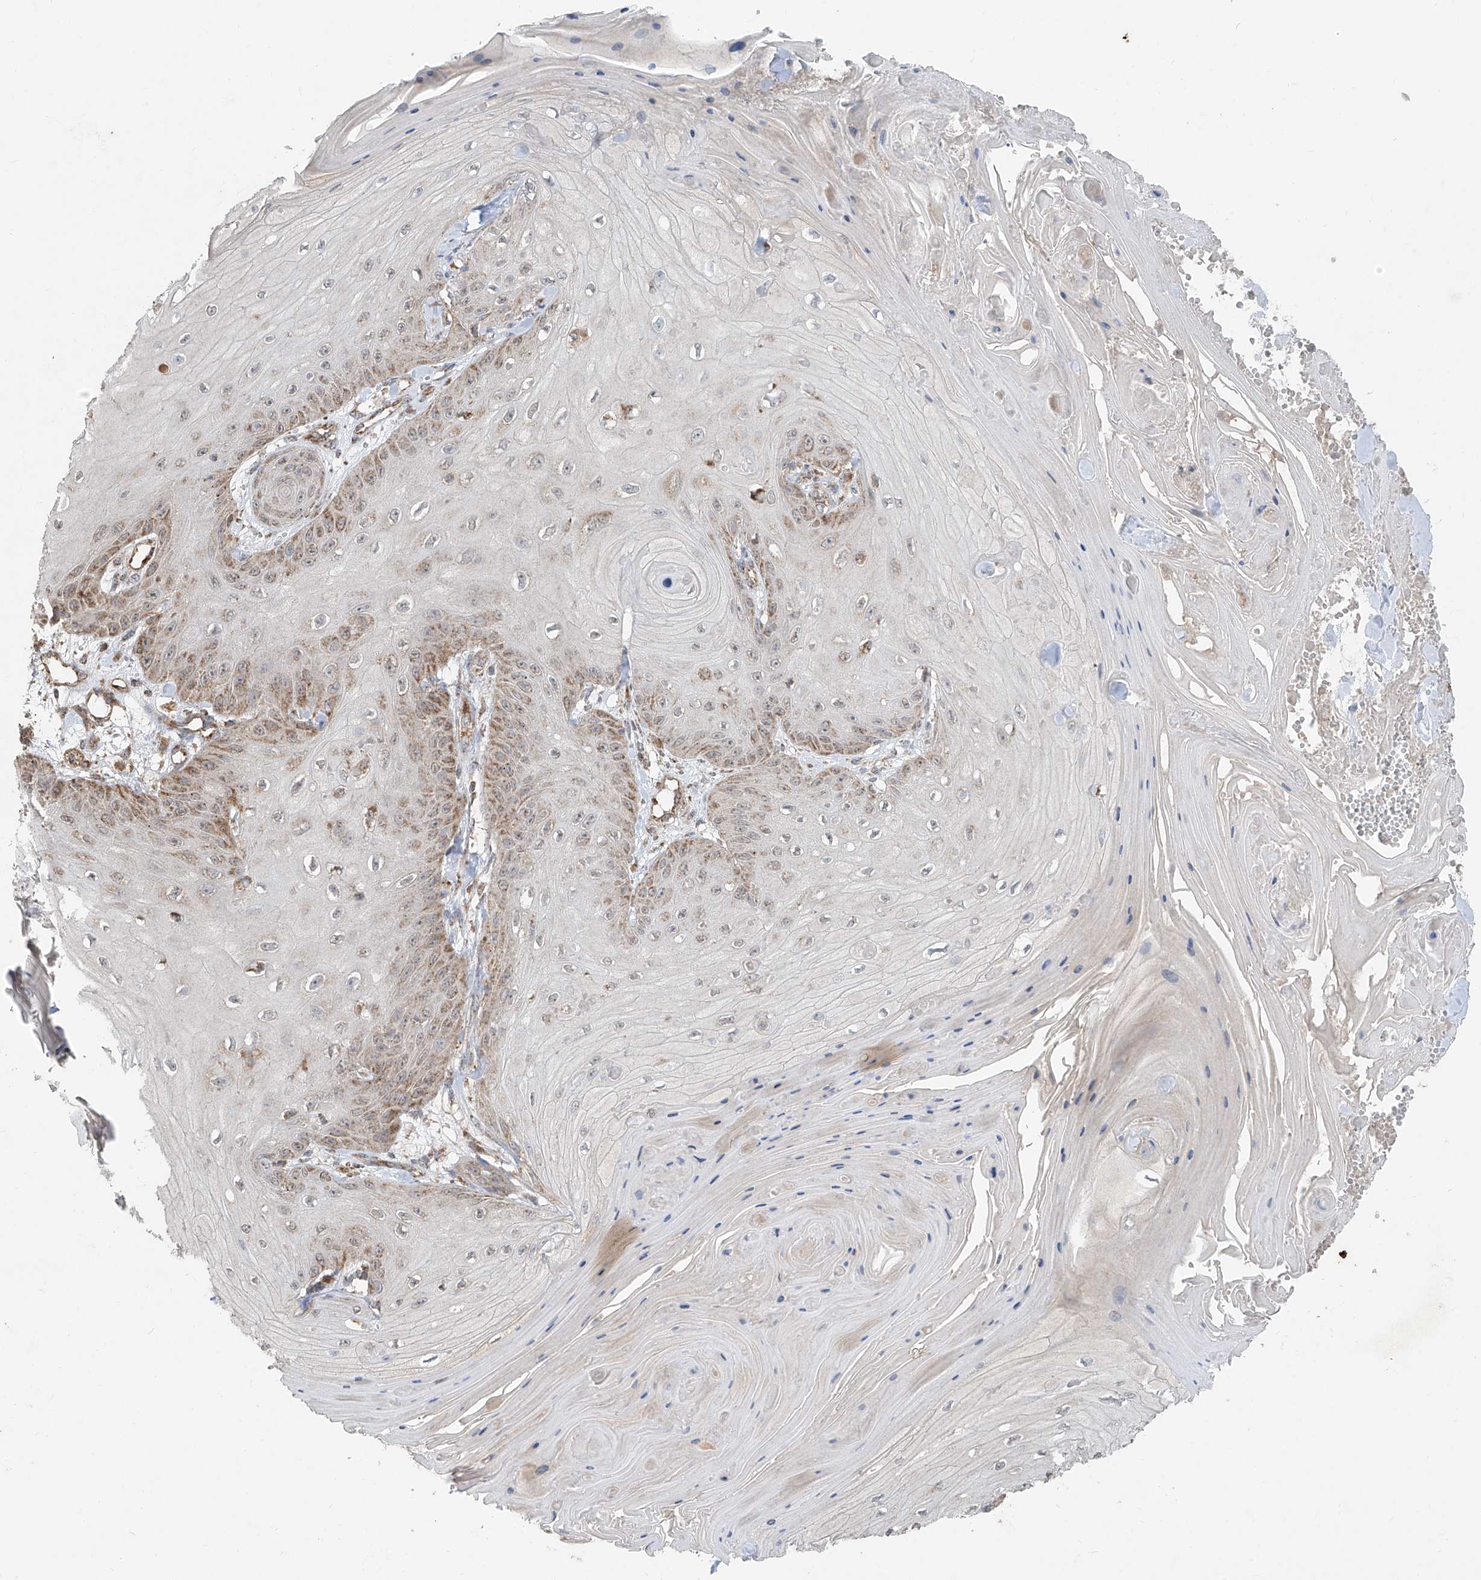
{"staining": {"intensity": "moderate", "quantity": "25%-75%", "location": "cytoplasmic/membranous"}, "tissue": "skin cancer", "cell_type": "Tumor cells", "image_type": "cancer", "snomed": [{"axis": "morphology", "description": "Squamous cell carcinoma, NOS"}, {"axis": "topography", "description": "Skin"}], "caption": "Brown immunohistochemical staining in skin squamous cell carcinoma displays moderate cytoplasmic/membranous positivity in approximately 25%-75% of tumor cells.", "gene": "UQCC1", "patient": {"sex": "male", "age": 74}}